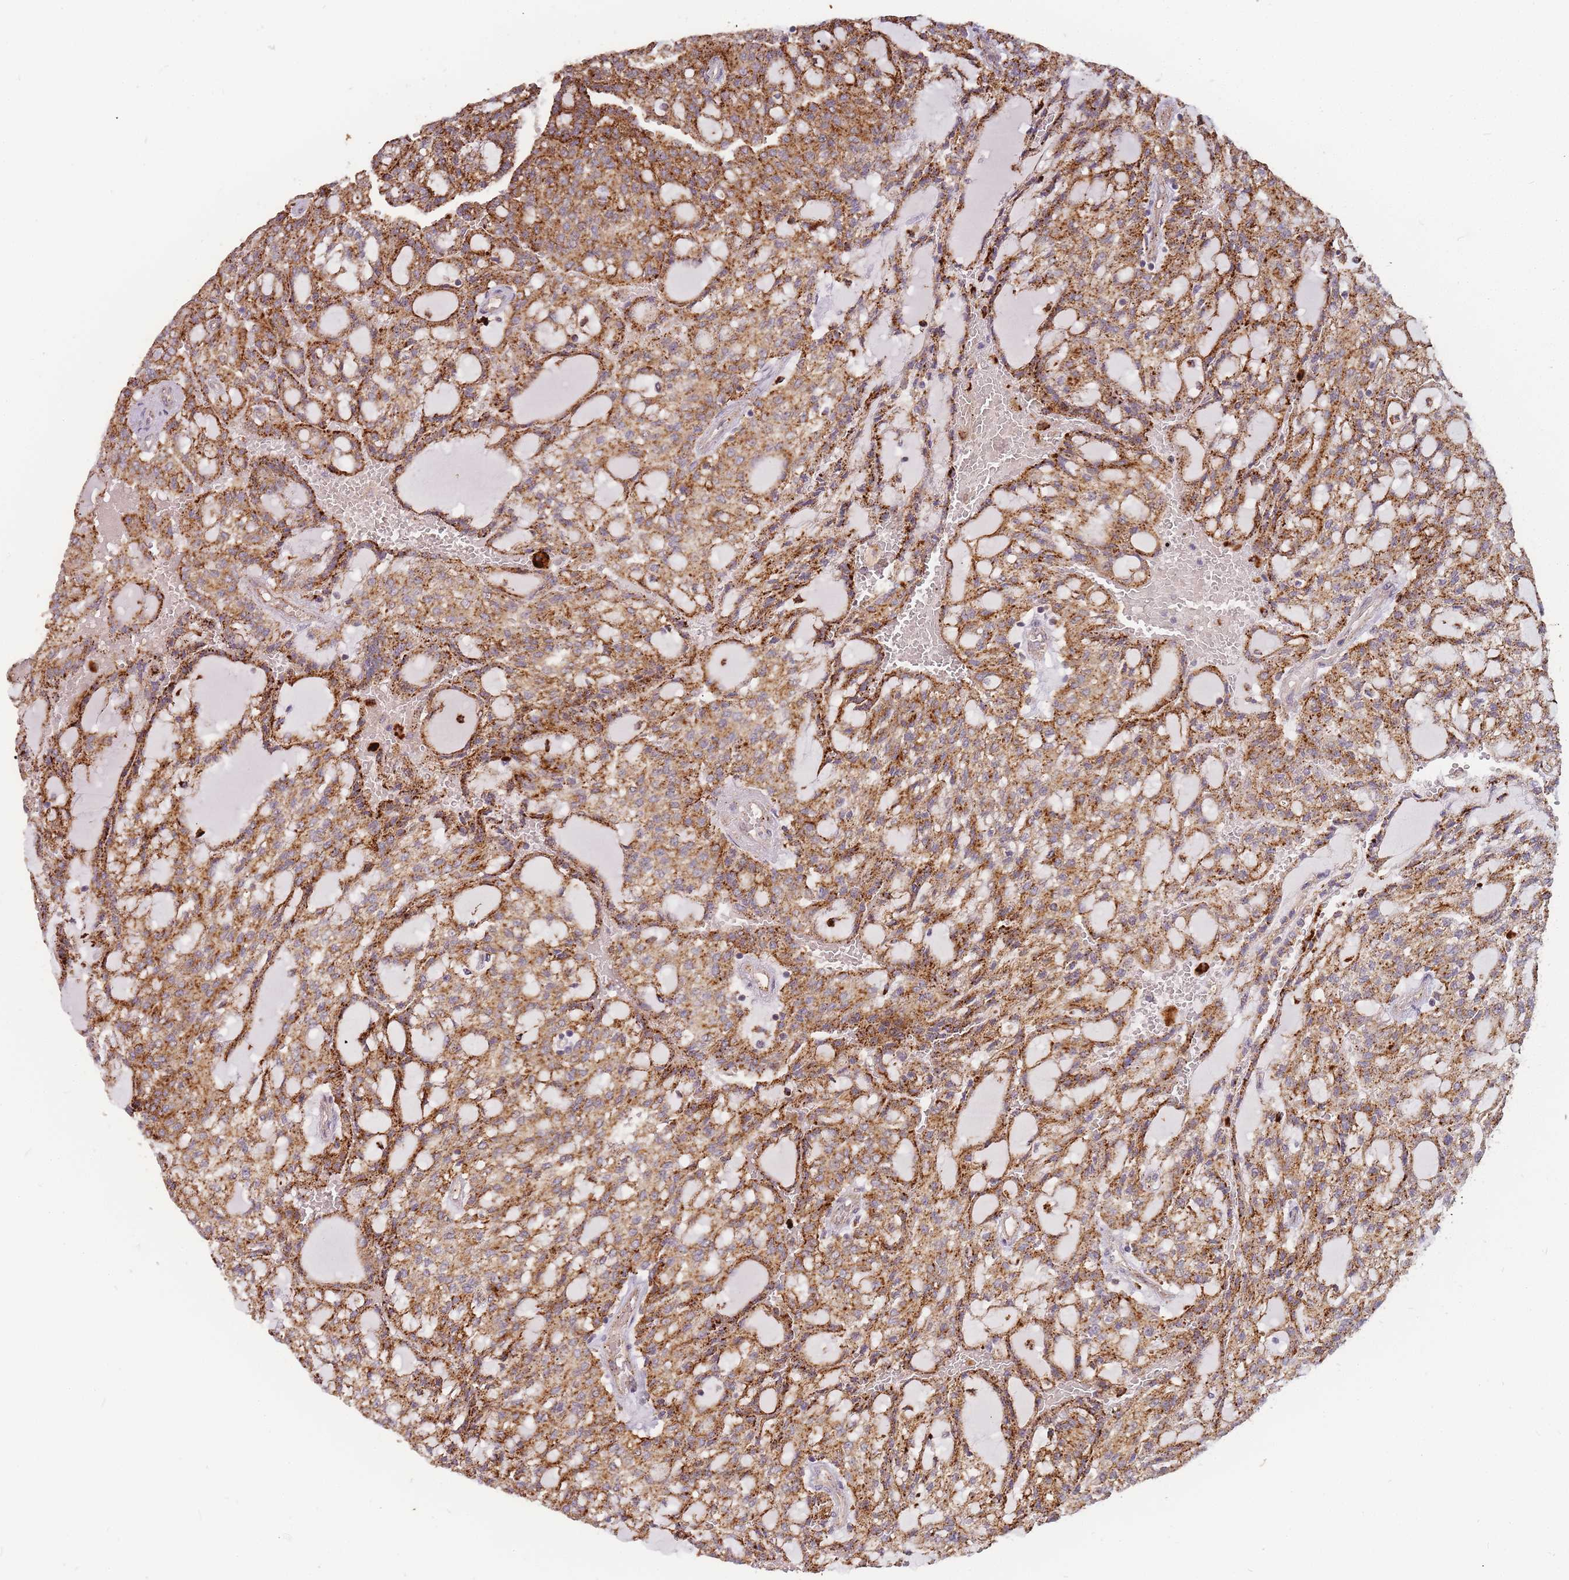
{"staining": {"intensity": "moderate", "quantity": ">75%", "location": "cytoplasmic/membranous"}, "tissue": "renal cancer", "cell_type": "Tumor cells", "image_type": "cancer", "snomed": [{"axis": "morphology", "description": "Adenocarcinoma, NOS"}, {"axis": "topography", "description": "Kidney"}], "caption": "Protein expression analysis of renal cancer reveals moderate cytoplasmic/membranous staining in about >75% of tumor cells. Nuclei are stained in blue.", "gene": "ATG5", "patient": {"sex": "male", "age": 63}}